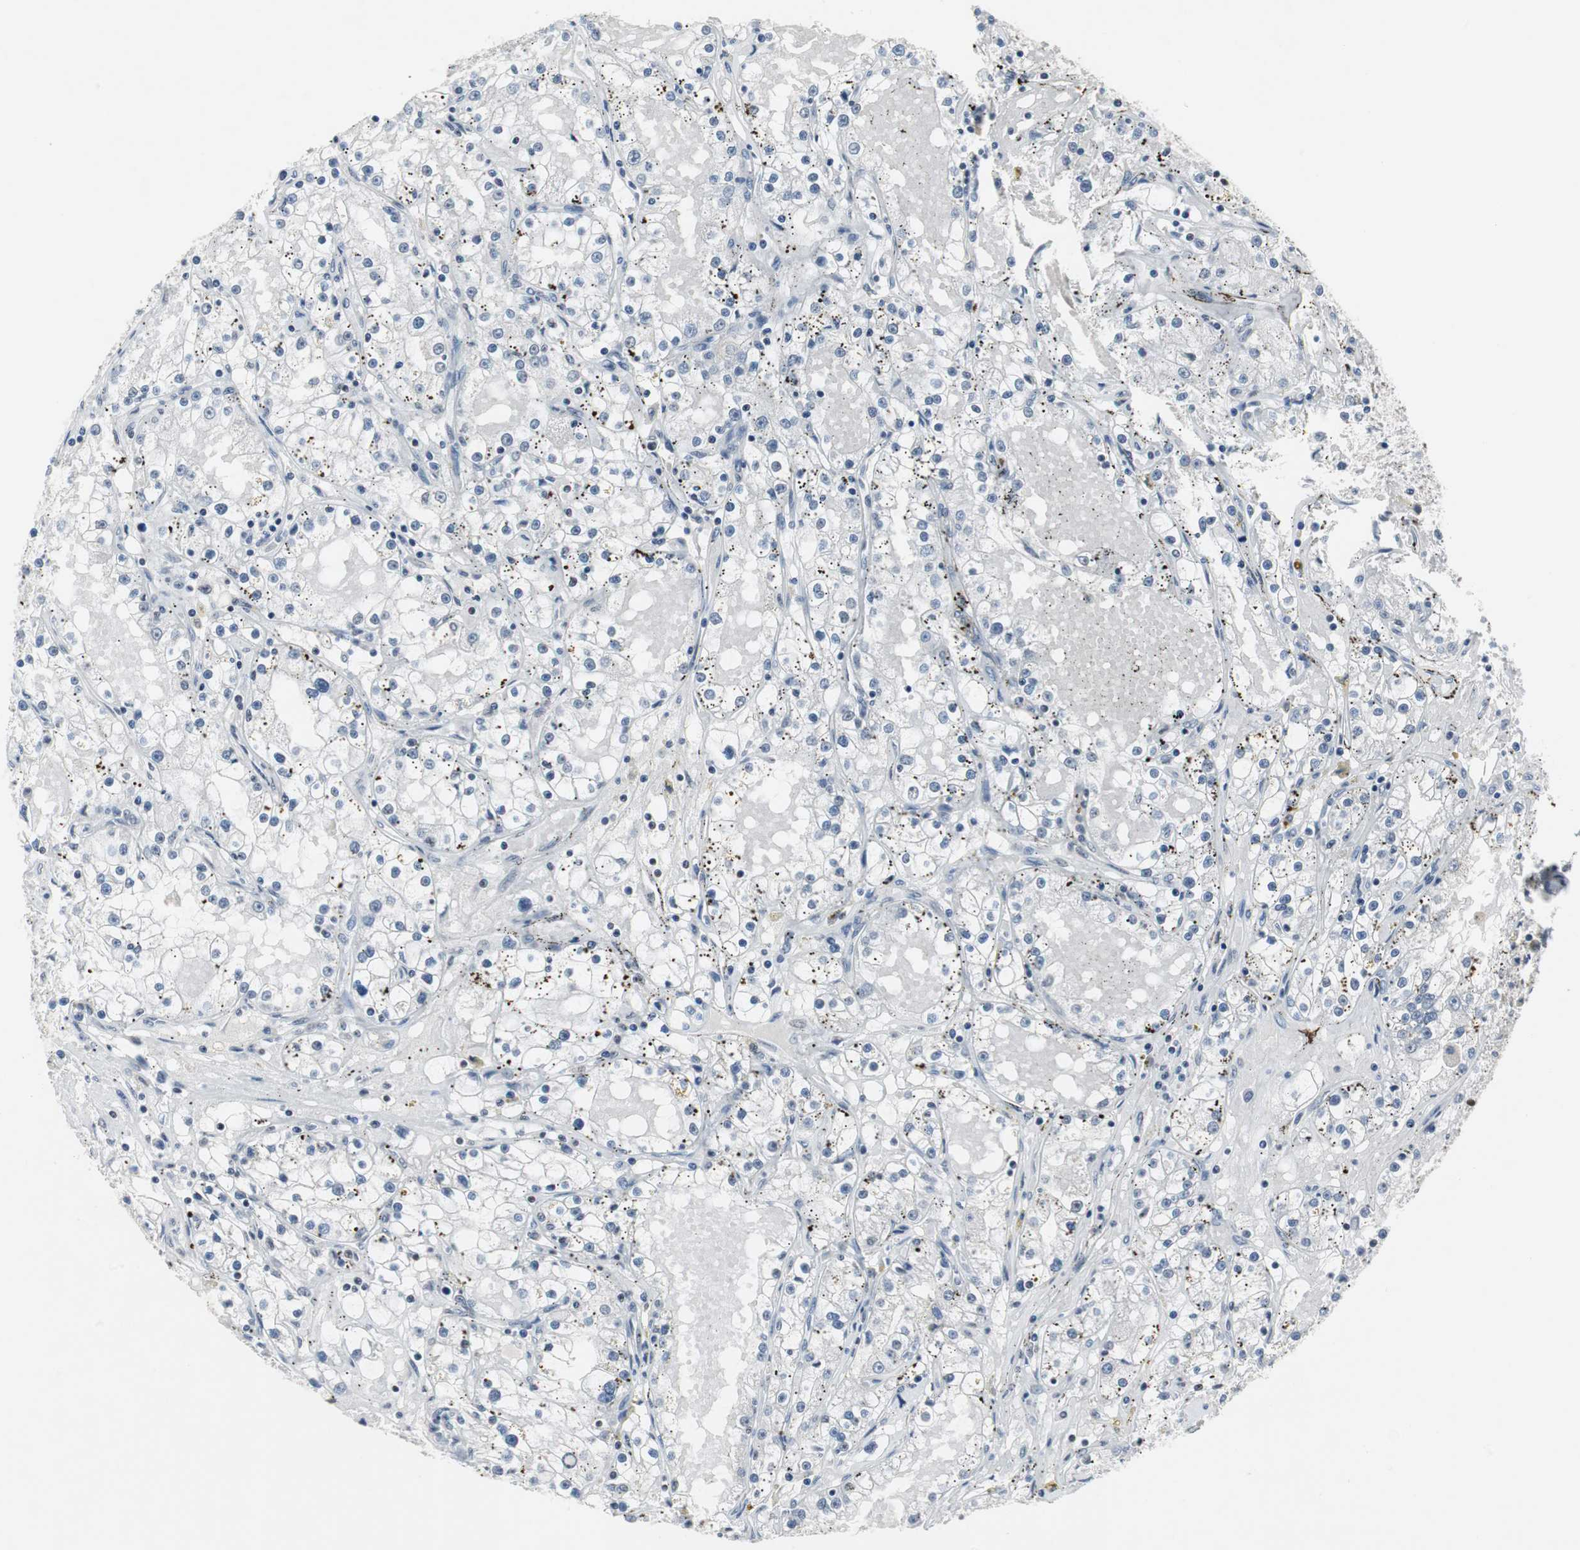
{"staining": {"intensity": "negative", "quantity": "none", "location": "none"}, "tissue": "renal cancer", "cell_type": "Tumor cells", "image_type": "cancer", "snomed": [{"axis": "morphology", "description": "Adenocarcinoma, NOS"}, {"axis": "topography", "description": "Kidney"}], "caption": "Immunohistochemistry (IHC) photomicrograph of human renal cancer (adenocarcinoma) stained for a protein (brown), which shows no staining in tumor cells.", "gene": "RAD9A", "patient": {"sex": "male", "age": 56}}